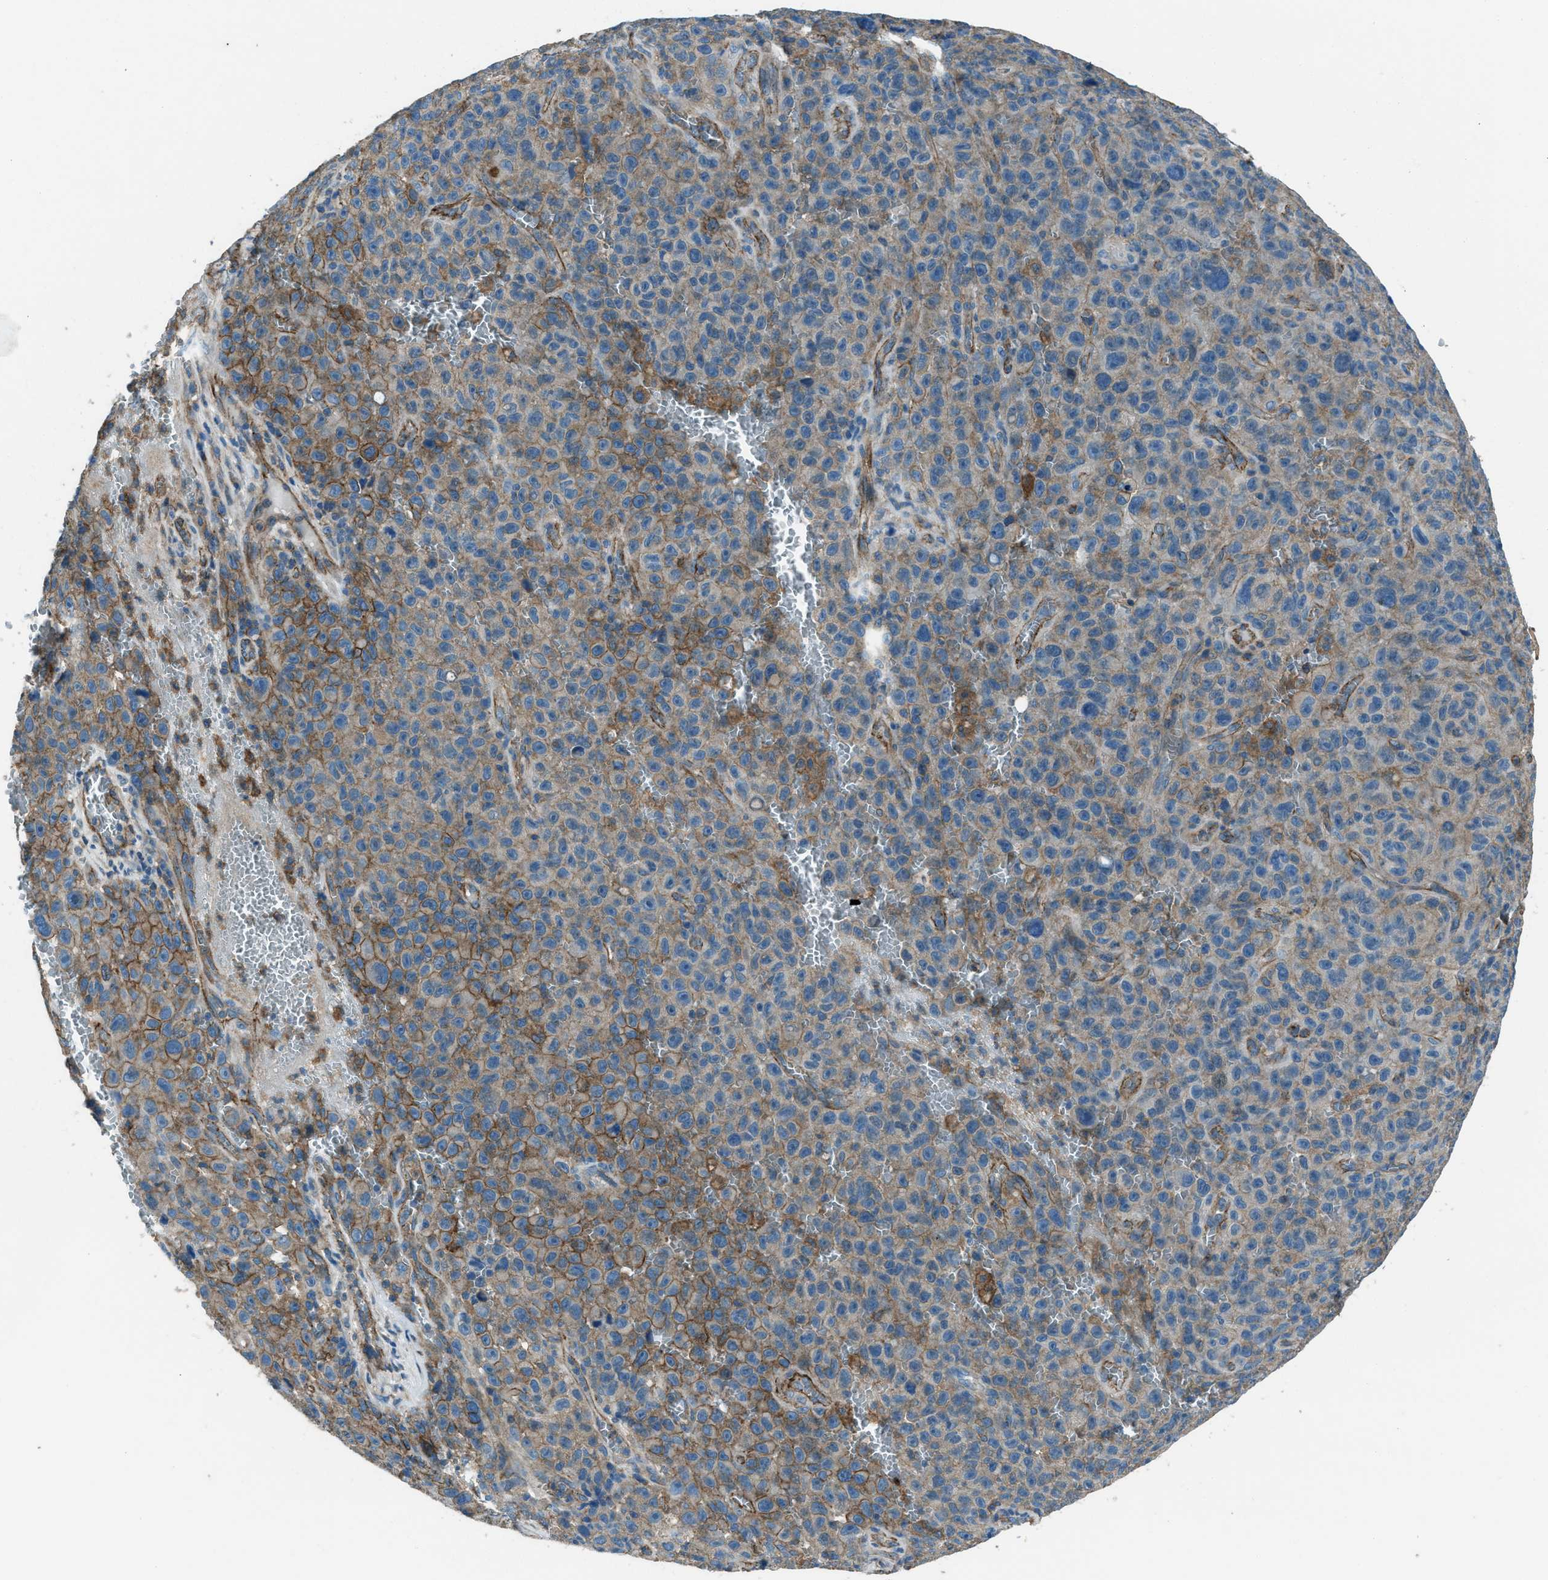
{"staining": {"intensity": "moderate", "quantity": ">75%", "location": "cytoplasmic/membranous"}, "tissue": "melanoma", "cell_type": "Tumor cells", "image_type": "cancer", "snomed": [{"axis": "morphology", "description": "Malignant melanoma, NOS"}, {"axis": "topography", "description": "Skin"}], "caption": "Moderate cytoplasmic/membranous positivity is identified in approximately >75% of tumor cells in melanoma. The staining was performed using DAB, with brown indicating positive protein expression. Nuclei are stained blue with hematoxylin.", "gene": "SVIL", "patient": {"sex": "female", "age": 82}}